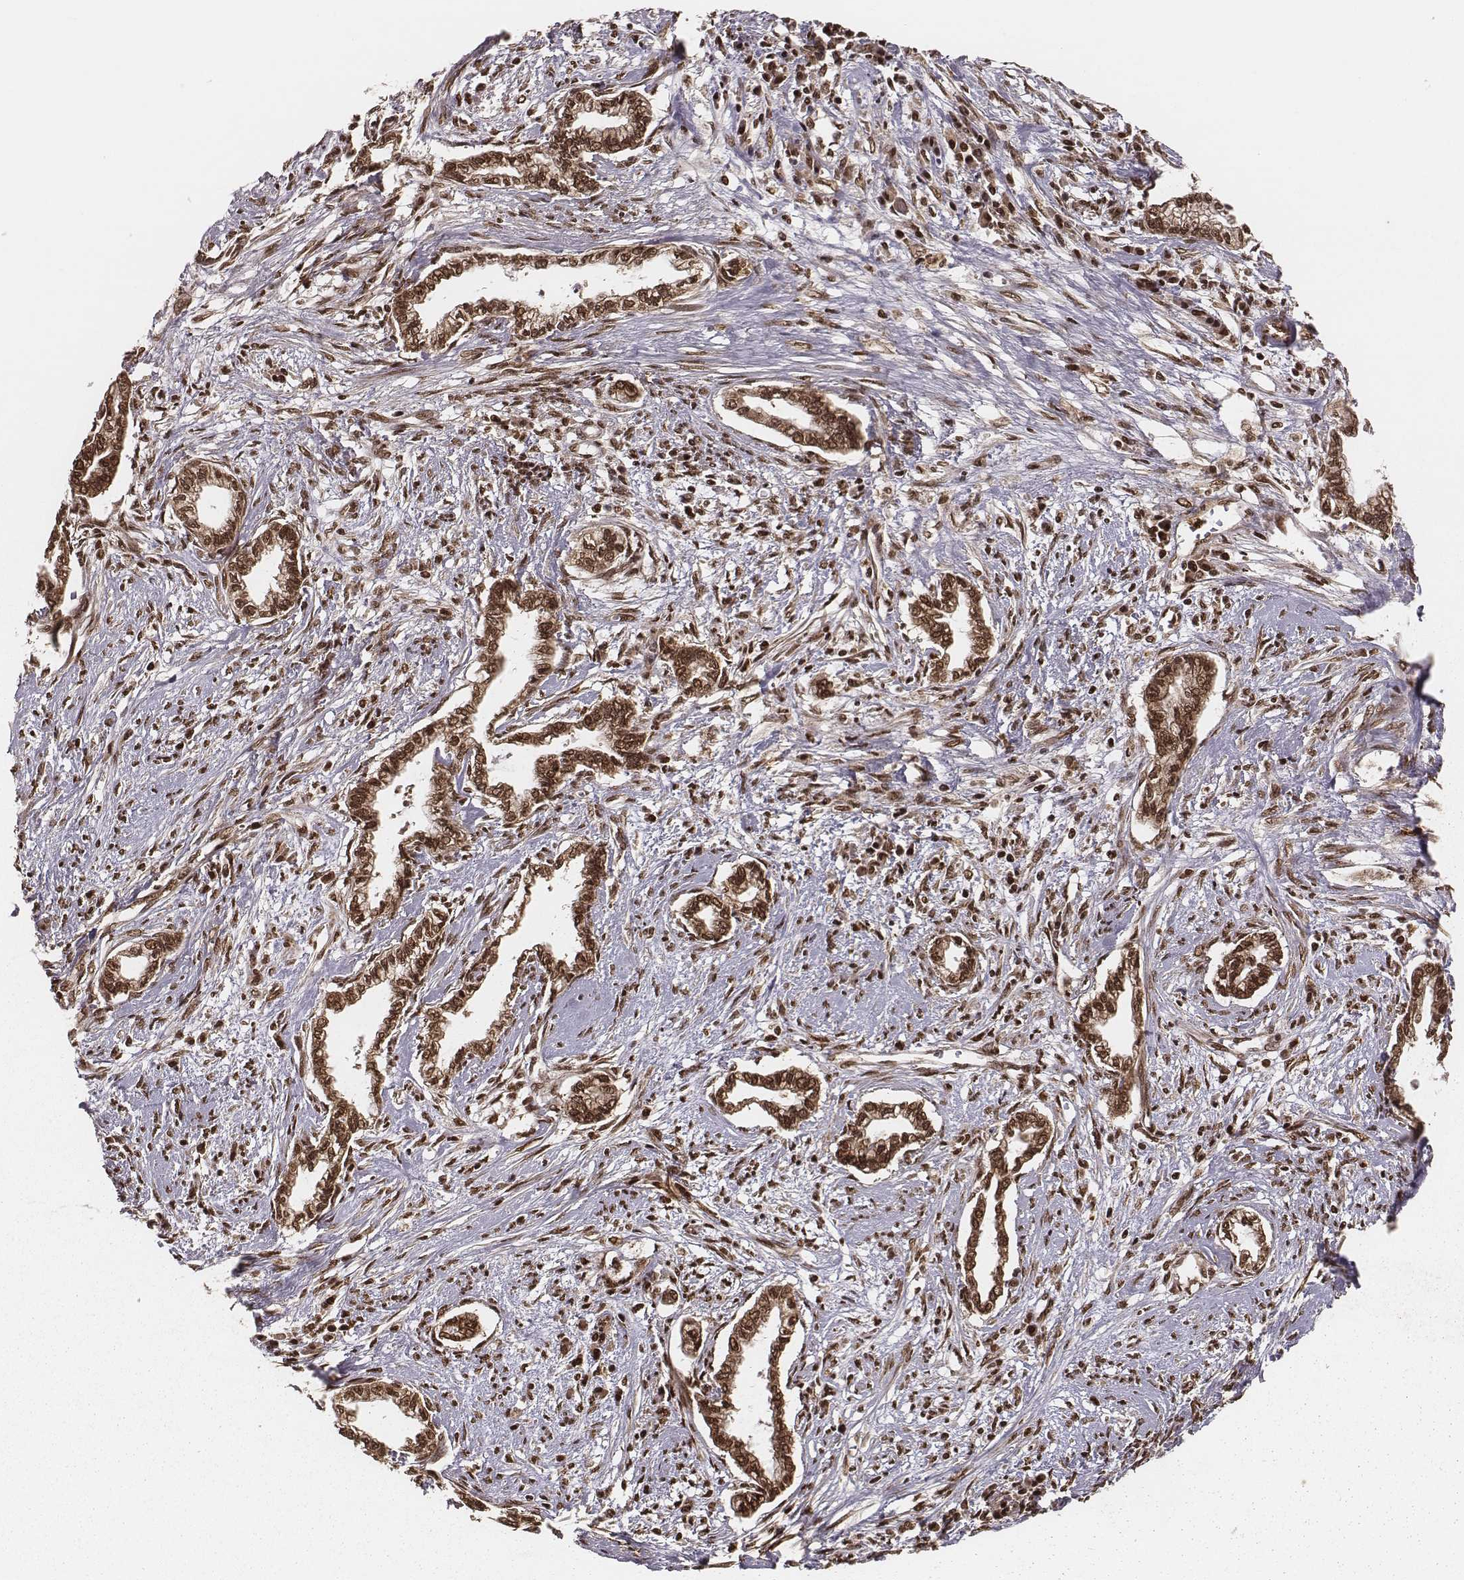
{"staining": {"intensity": "strong", "quantity": ">75%", "location": "cytoplasmic/membranous,nuclear"}, "tissue": "cervical cancer", "cell_type": "Tumor cells", "image_type": "cancer", "snomed": [{"axis": "morphology", "description": "Adenocarcinoma, NOS"}, {"axis": "topography", "description": "Cervix"}], "caption": "Strong cytoplasmic/membranous and nuclear staining is identified in approximately >75% of tumor cells in cervical cancer (adenocarcinoma).", "gene": "NFX1", "patient": {"sex": "female", "age": 62}}